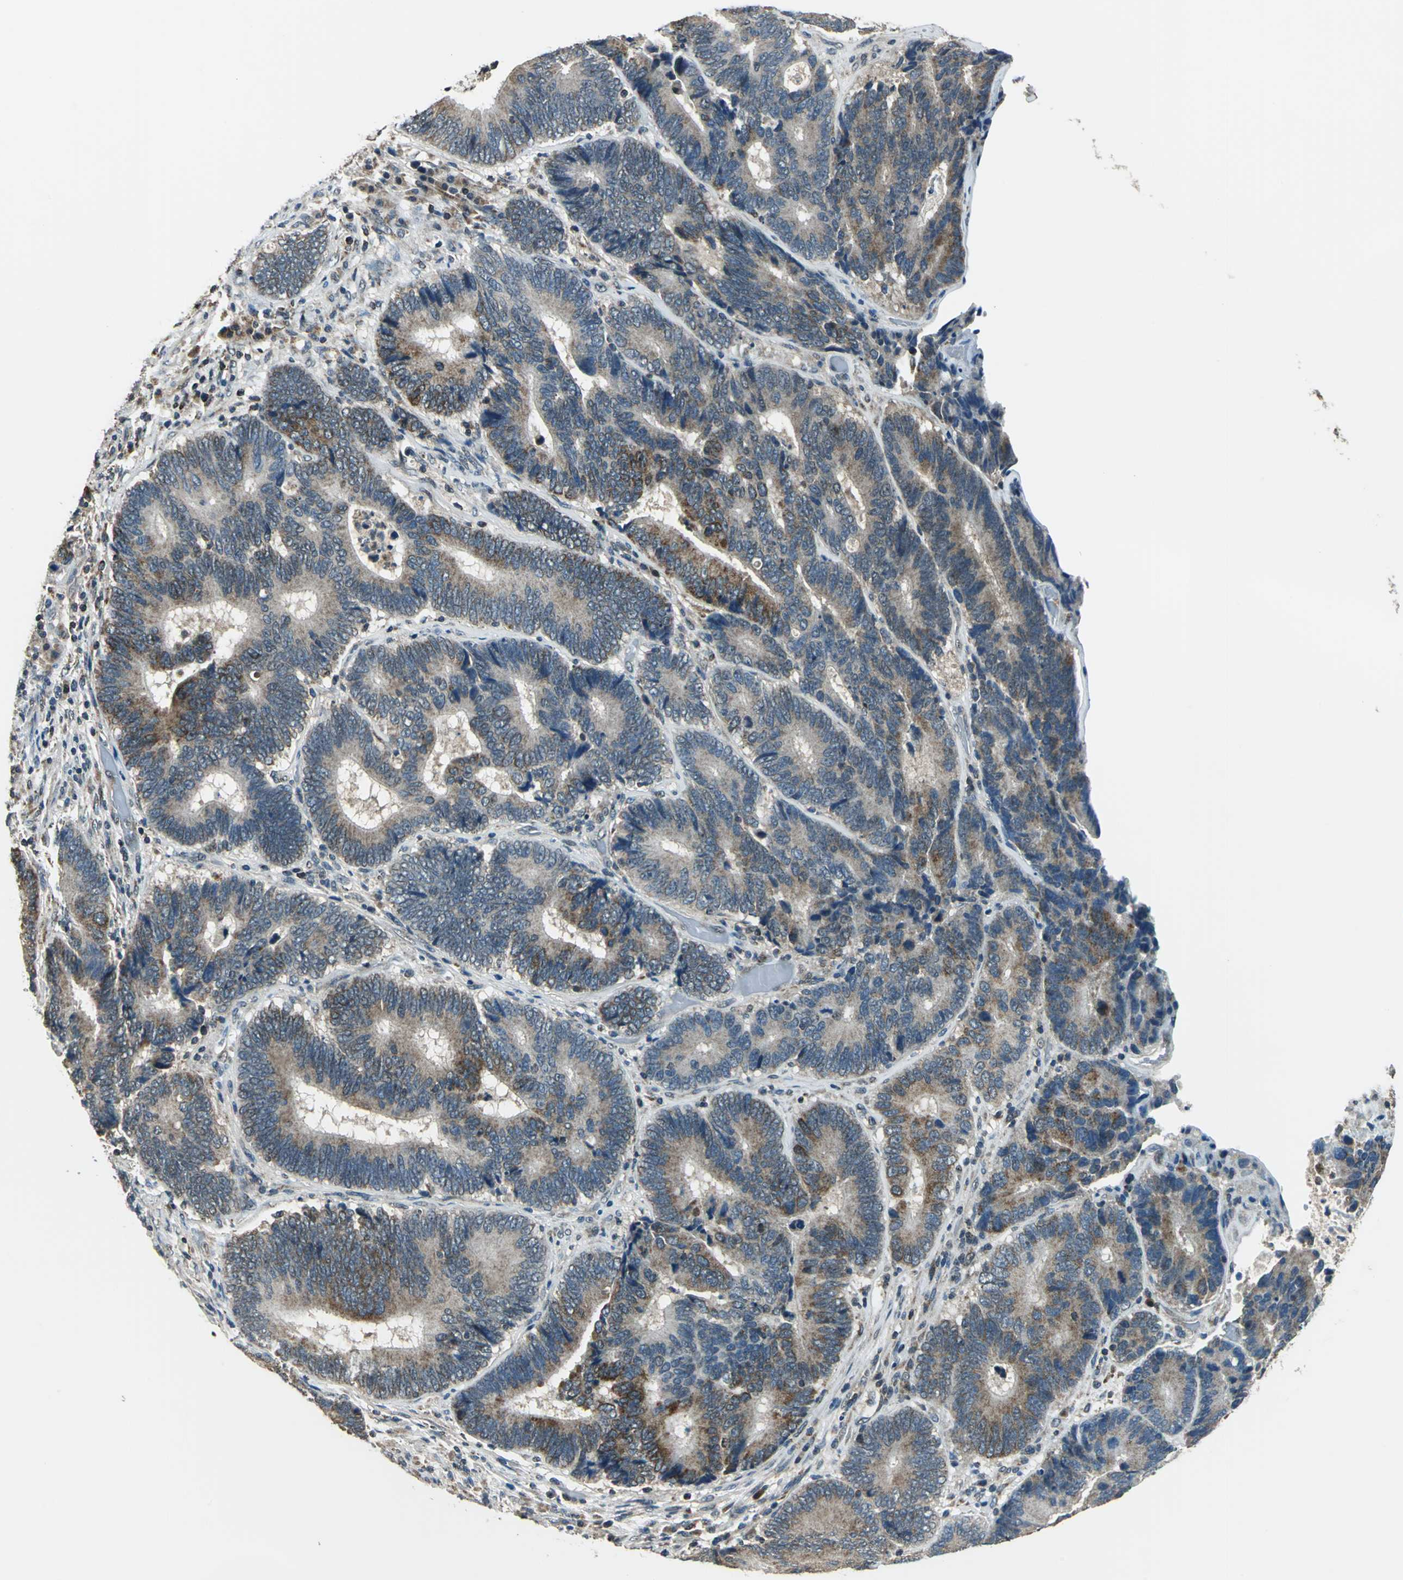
{"staining": {"intensity": "moderate", "quantity": ">75%", "location": "cytoplasmic/membranous"}, "tissue": "colorectal cancer", "cell_type": "Tumor cells", "image_type": "cancer", "snomed": [{"axis": "morphology", "description": "Adenocarcinoma, NOS"}, {"axis": "topography", "description": "Colon"}], "caption": "Adenocarcinoma (colorectal) was stained to show a protein in brown. There is medium levels of moderate cytoplasmic/membranous positivity in approximately >75% of tumor cells.", "gene": "NUDT2", "patient": {"sex": "female", "age": 78}}